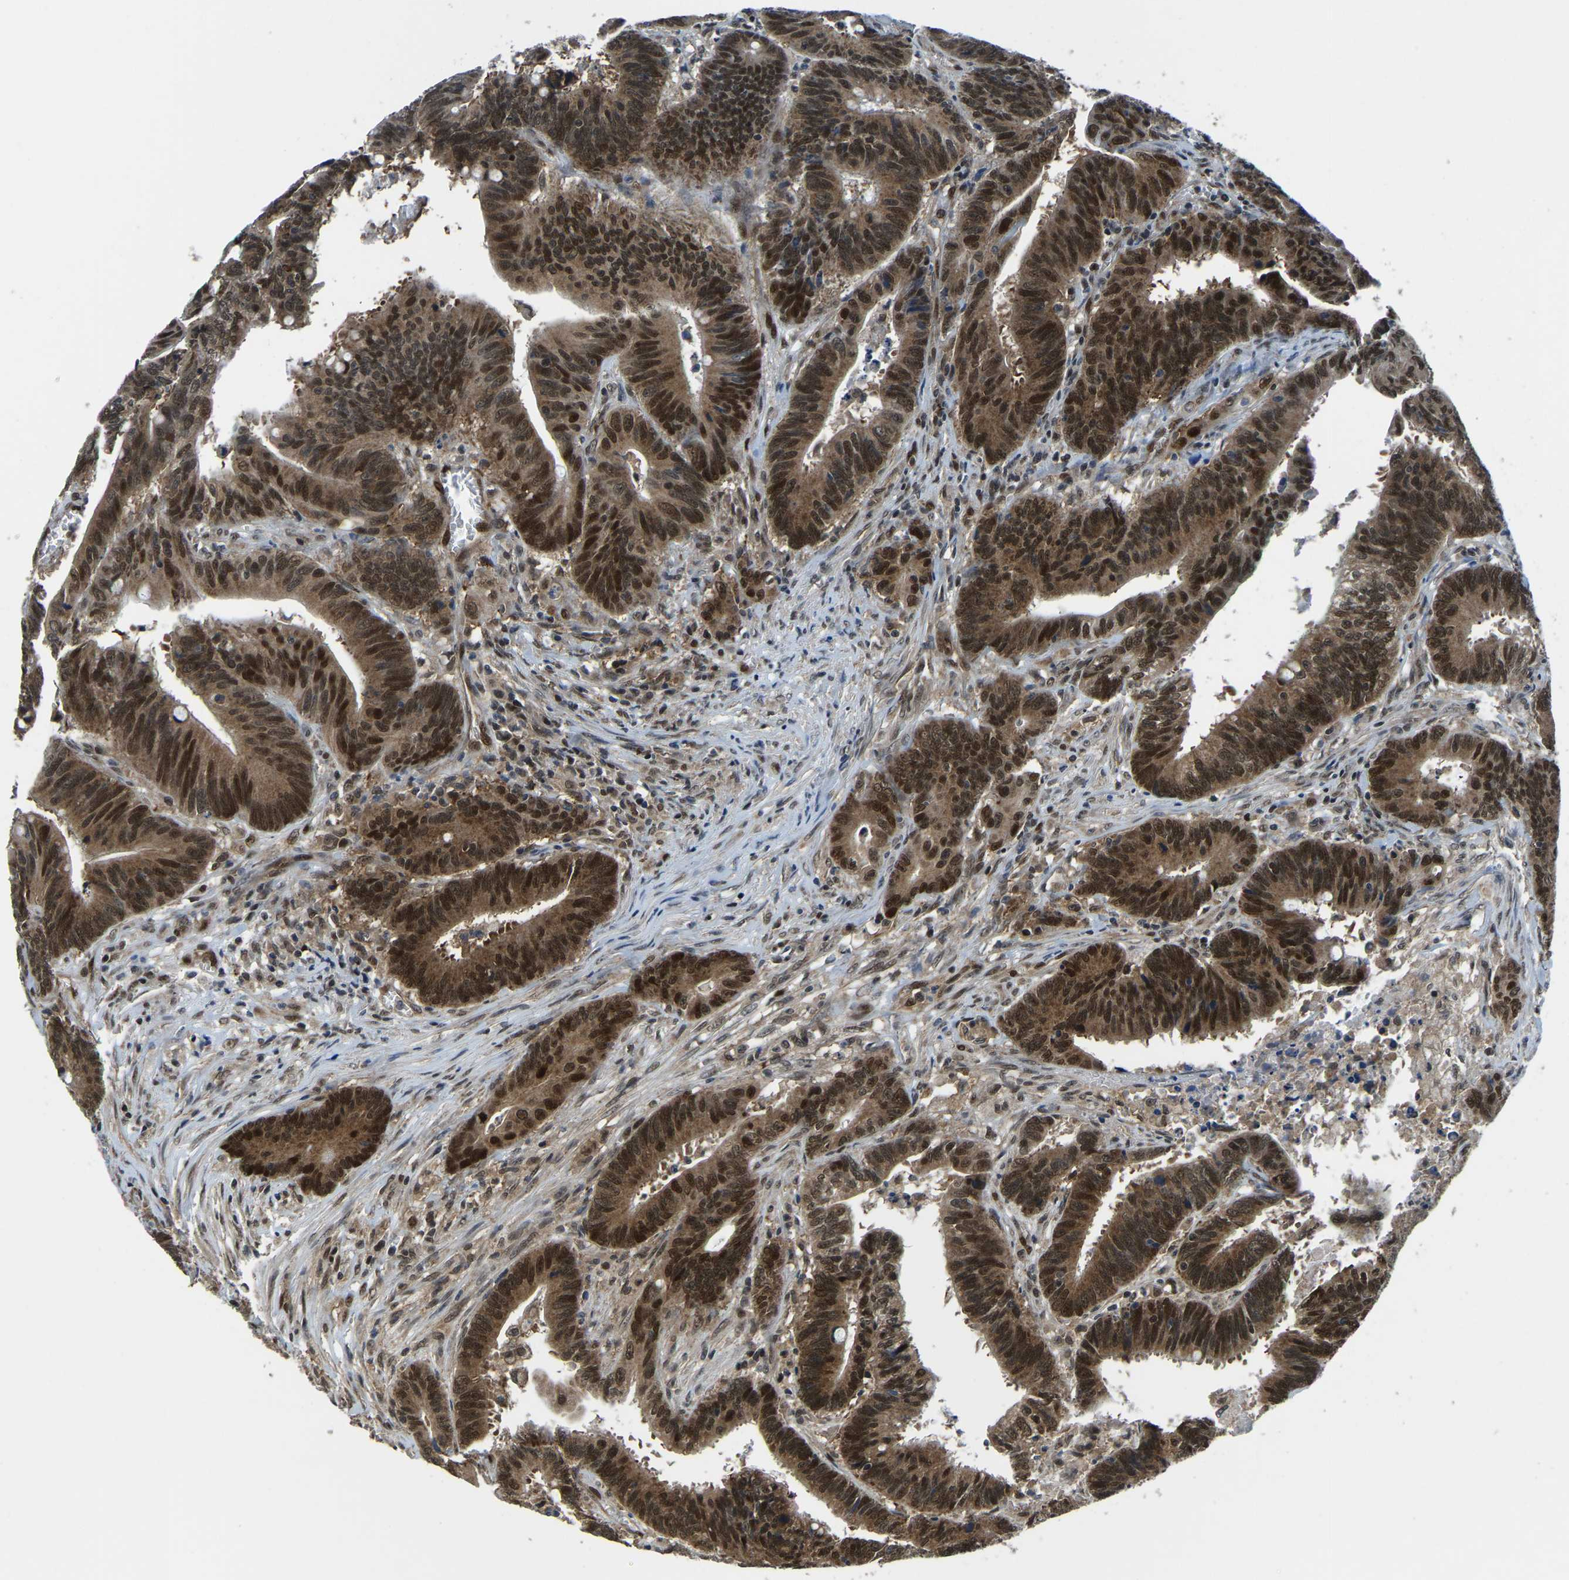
{"staining": {"intensity": "strong", "quantity": ">75%", "location": "cytoplasmic/membranous,nuclear"}, "tissue": "colorectal cancer", "cell_type": "Tumor cells", "image_type": "cancer", "snomed": [{"axis": "morphology", "description": "Adenocarcinoma, NOS"}, {"axis": "topography", "description": "Colon"}], "caption": "Protein analysis of colorectal cancer tissue exhibits strong cytoplasmic/membranous and nuclear expression in about >75% of tumor cells. Using DAB (brown) and hematoxylin (blue) stains, captured at high magnification using brightfield microscopy.", "gene": "DFFA", "patient": {"sex": "male", "age": 45}}